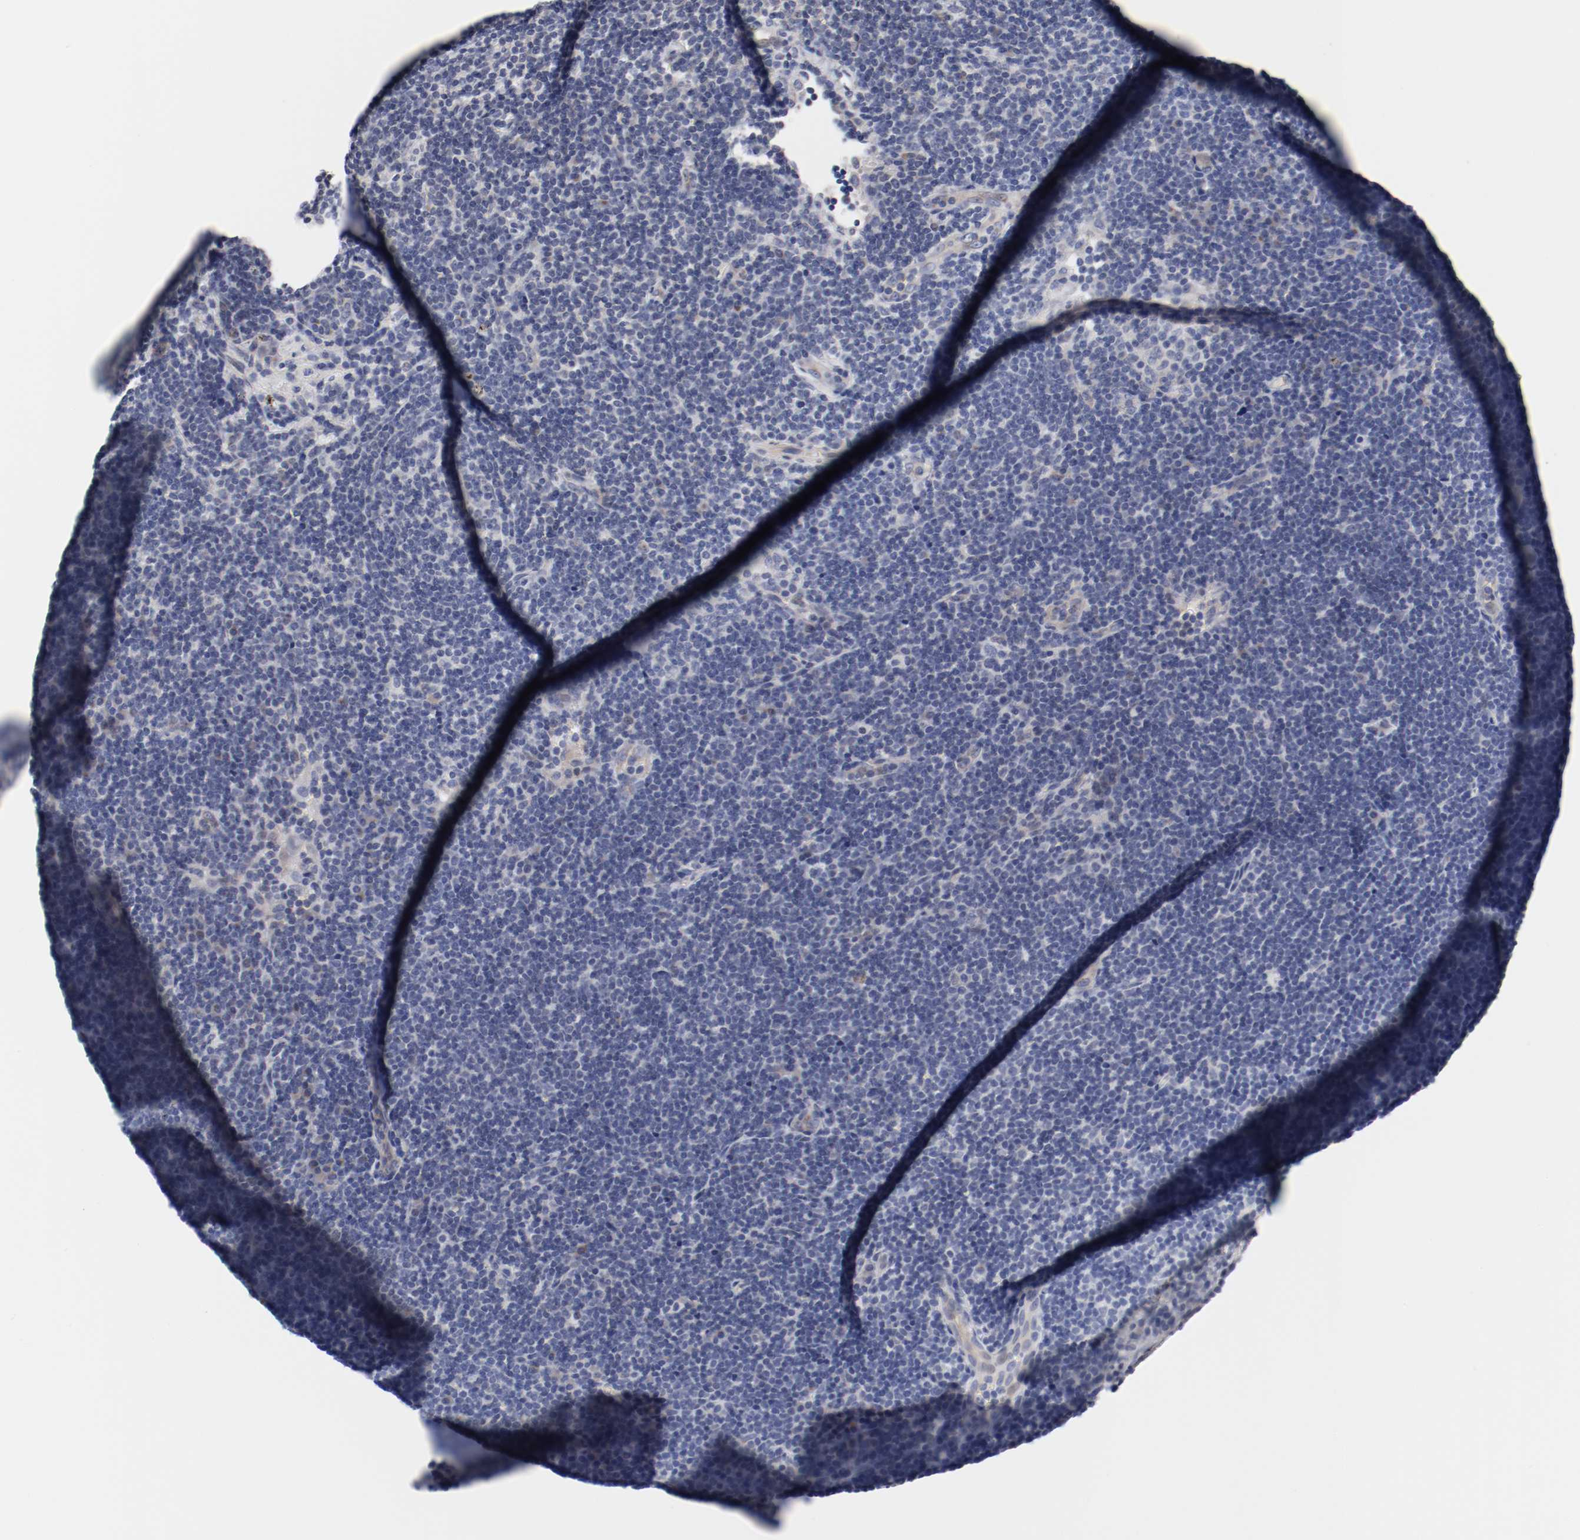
{"staining": {"intensity": "negative", "quantity": "none", "location": "none"}, "tissue": "lymphoma", "cell_type": "Tumor cells", "image_type": "cancer", "snomed": [{"axis": "morphology", "description": "Malignant lymphoma, non-Hodgkin's type, Low grade"}, {"axis": "topography", "description": "Lymph node"}], "caption": "Immunohistochemistry (IHC) of lymphoma shows no staining in tumor cells. (DAB (3,3'-diaminobenzidine) immunohistochemistry (IHC) with hematoxylin counter stain).", "gene": "GPR143", "patient": {"sex": "male", "age": 70}}